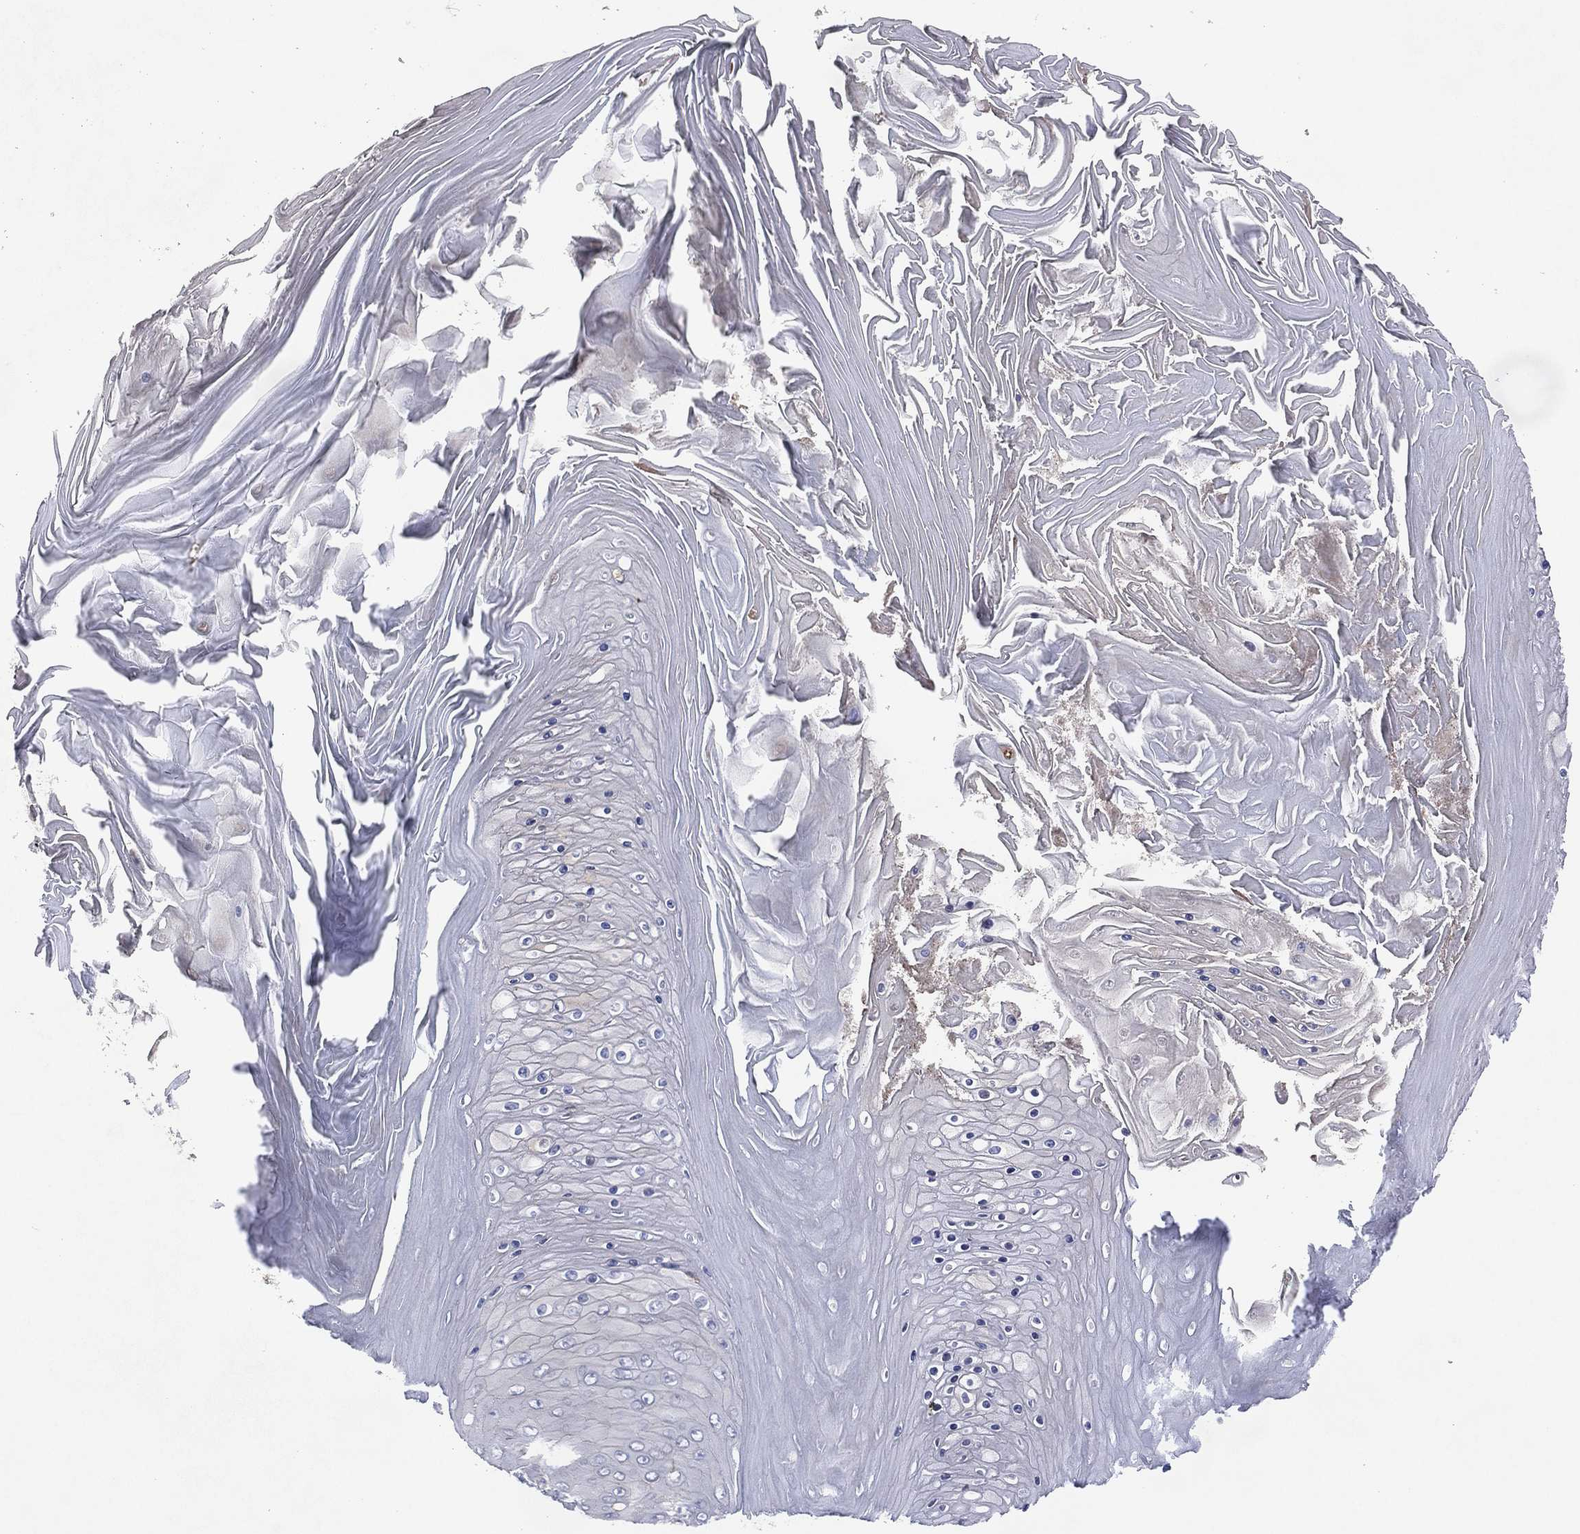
{"staining": {"intensity": "negative", "quantity": "none", "location": "none"}, "tissue": "skin cancer", "cell_type": "Tumor cells", "image_type": "cancer", "snomed": [{"axis": "morphology", "description": "Squamous cell carcinoma, NOS"}, {"axis": "topography", "description": "Skin"}], "caption": "This is a micrograph of immunohistochemistry (IHC) staining of skin squamous cell carcinoma, which shows no positivity in tumor cells. (DAB immunohistochemistry with hematoxylin counter stain).", "gene": "DOCK8", "patient": {"sex": "male", "age": 62}}